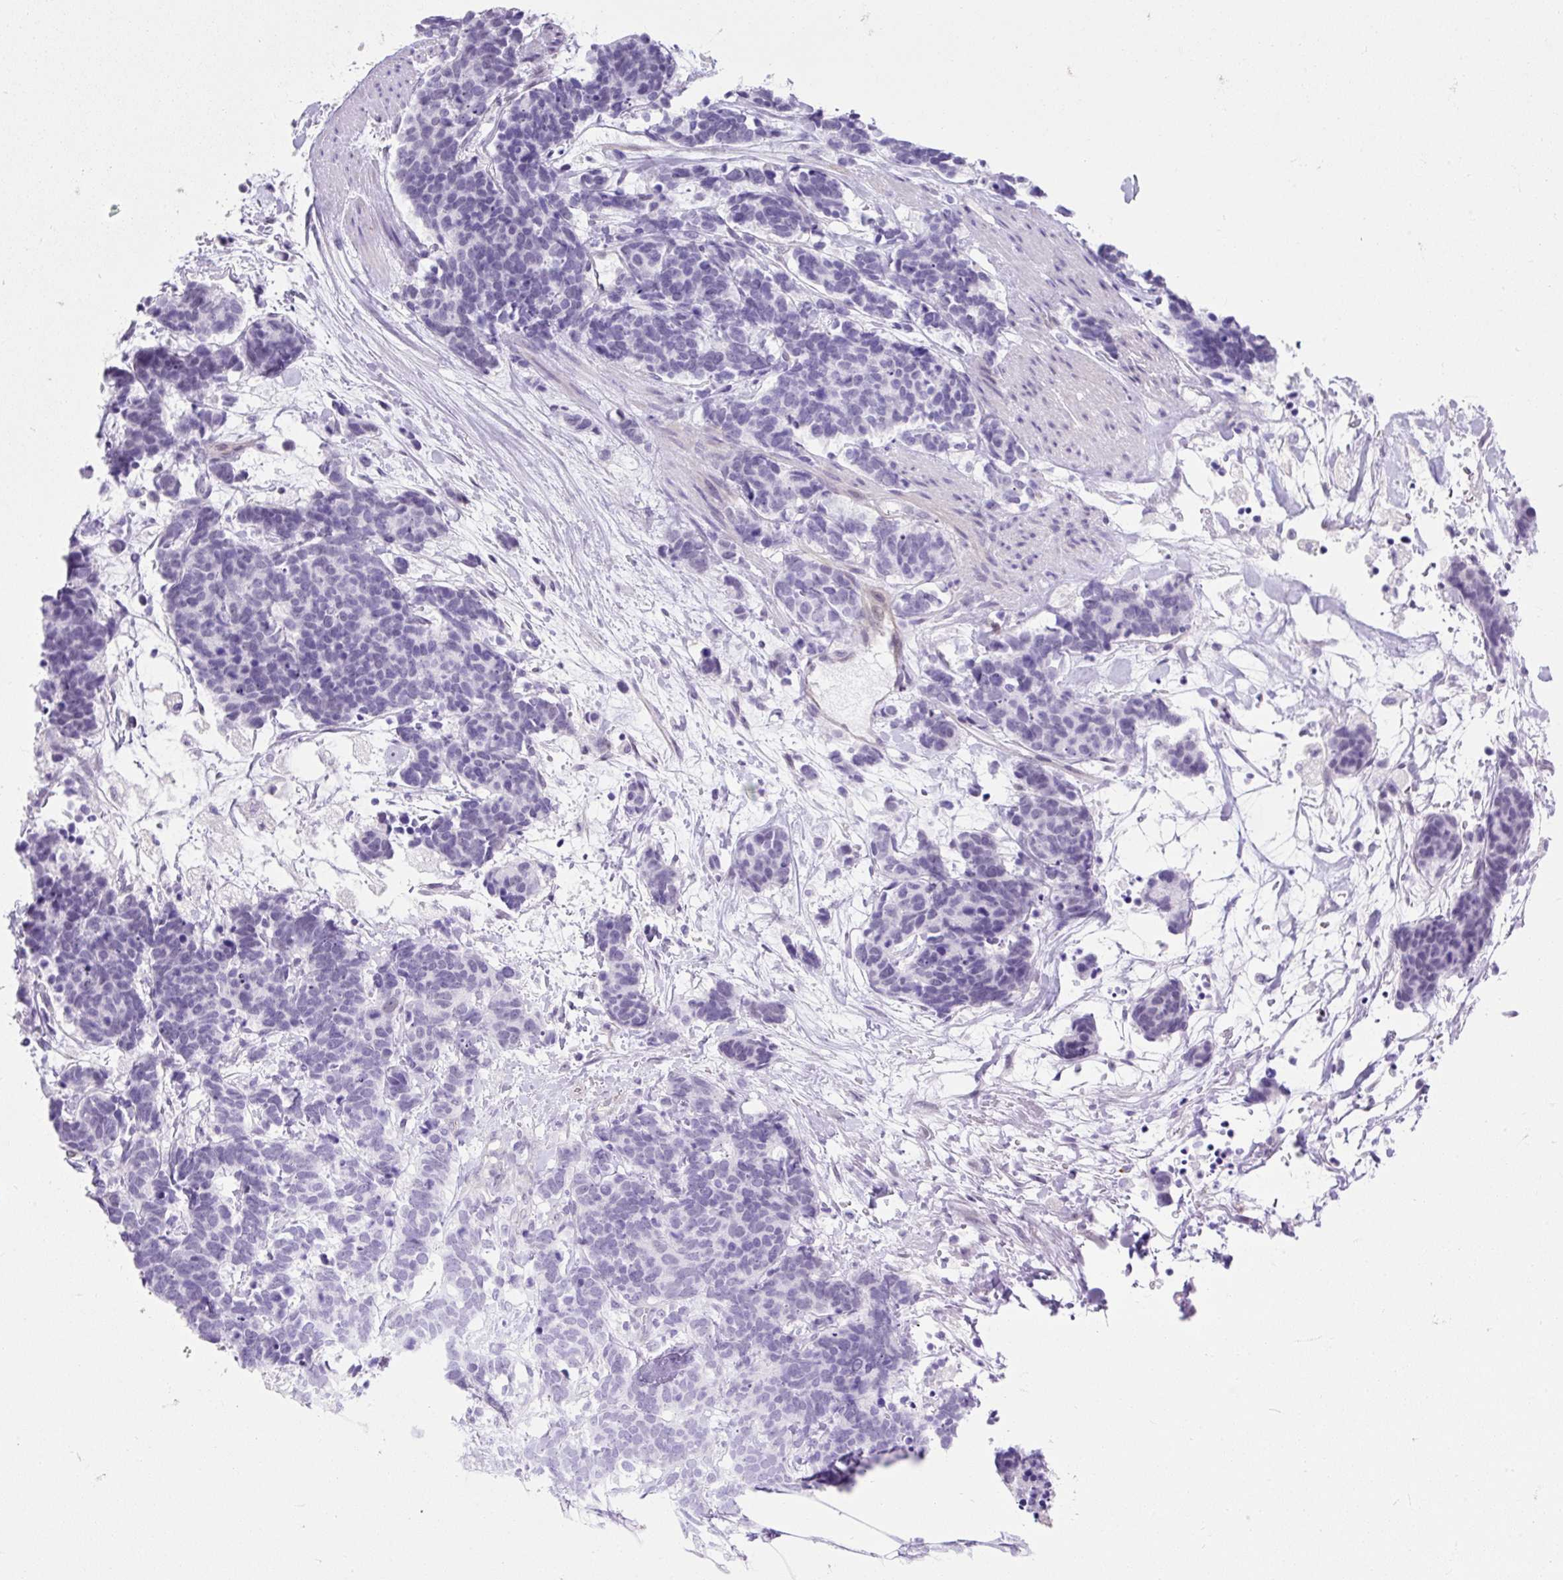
{"staining": {"intensity": "negative", "quantity": "none", "location": "none"}, "tissue": "carcinoid", "cell_type": "Tumor cells", "image_type": "cancer", "snomed": [{"axis": "morphology", "description": "Carcinoma, NOS"}, {"axis": "morphology", "description": "Carcinoid, malignant, NOS"}, {"axis": "topography", "description": "Prostate"}], "caption": "Photomicrograph shows no protein staining in tumor cells of carcinoma tissue.", "gene": "KRT12", "patient": {"sex": "male", "age": 57}}